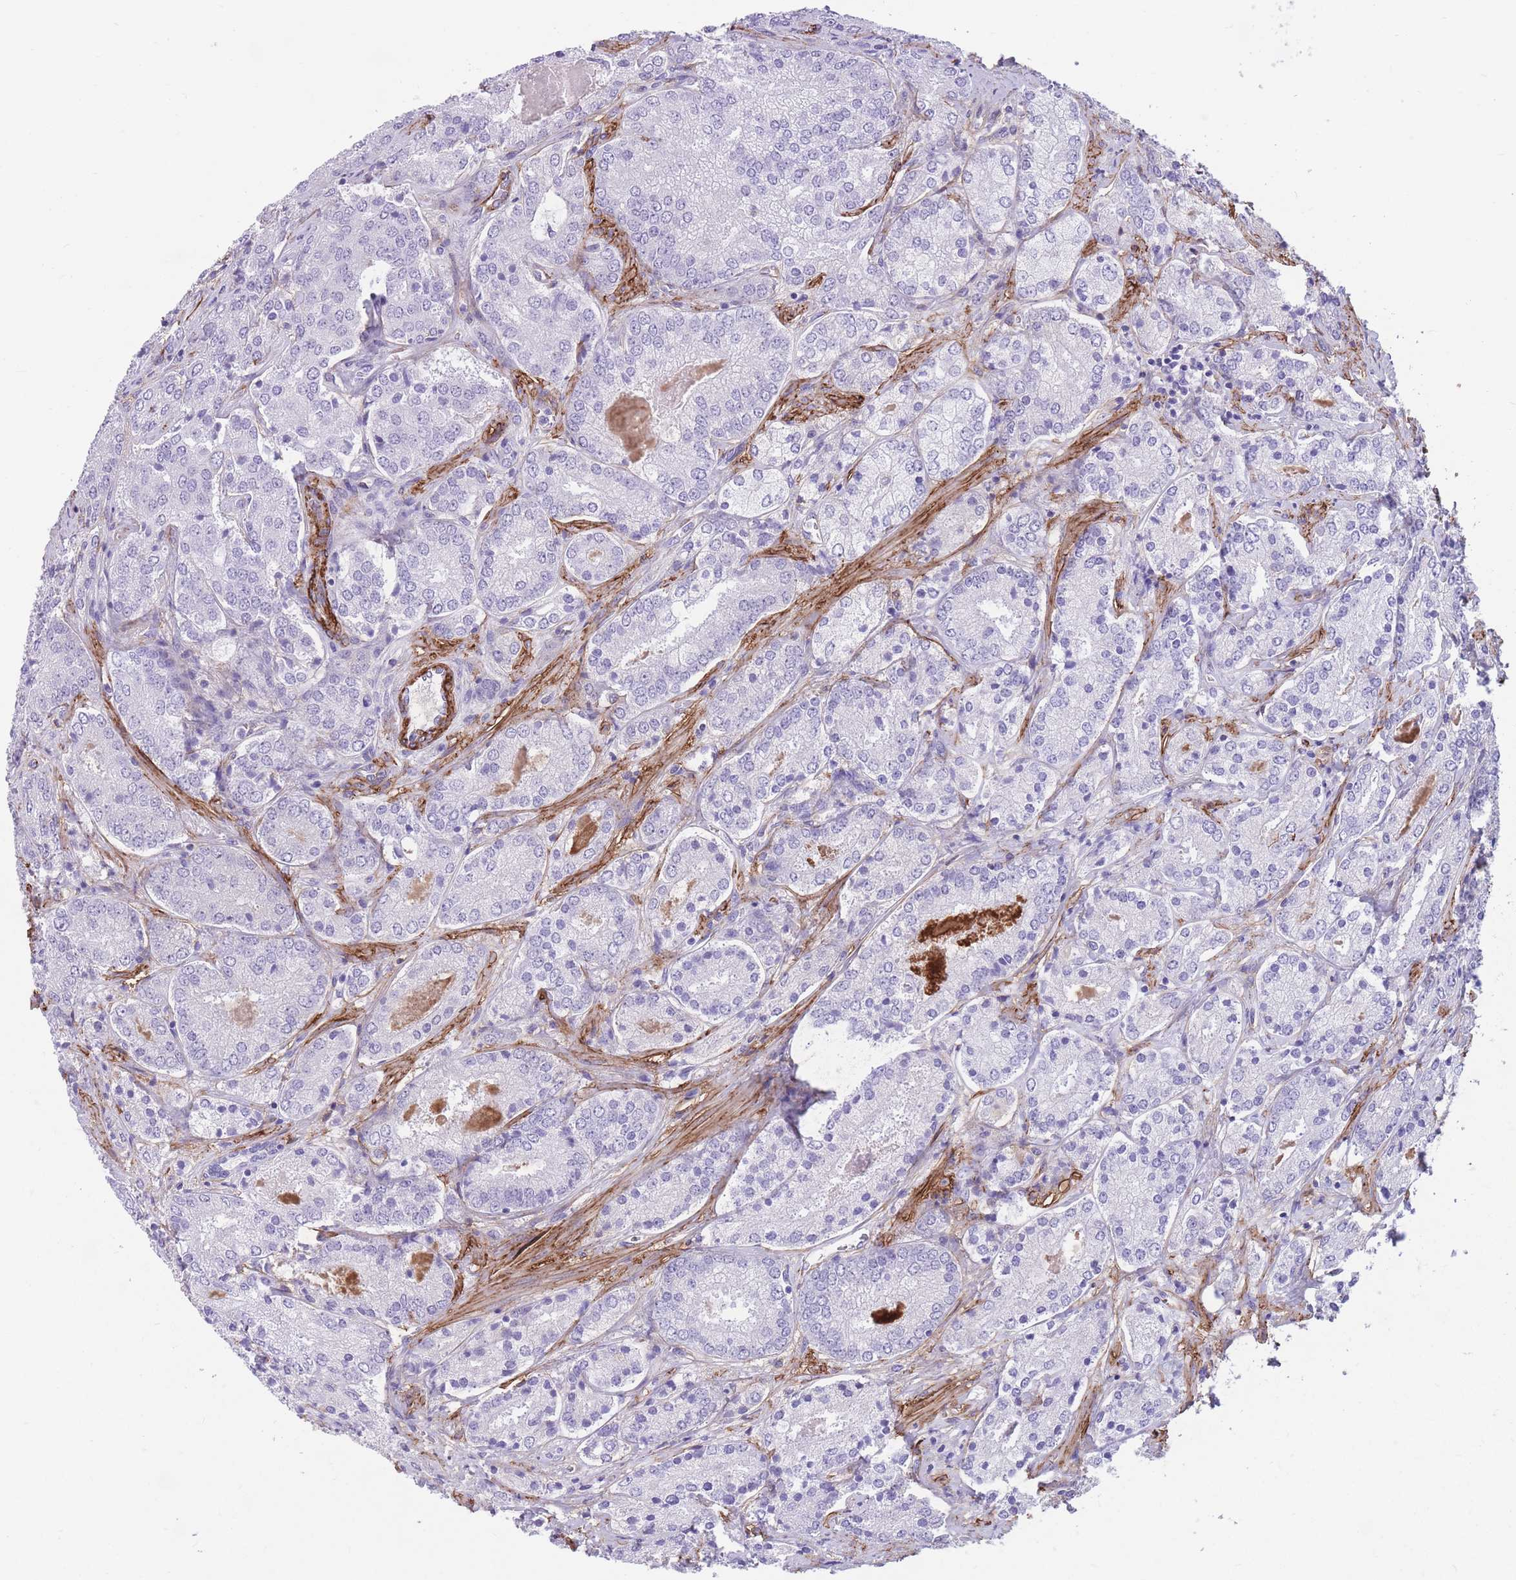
{"staining": {"intensity": "negative", "quantity": "none", "location": "none"}, "tissue": "prostate cancer", "cell_type": "Tumor cells", "image_type": "cancer", "snomed": [{"axis": "morphology", "description": "Adenocarcinoma, High grade"}, {"axis": "topography", "description": "Prostate"}], "caption": "This is a histopathology image of immunohistochemistry (IHC) staining of high-grade adenocarcinoma (prostate), which shows no positivity in tumor cells.", "gene": "DPYD", "patient": {"sex": "male", "age": 63}}